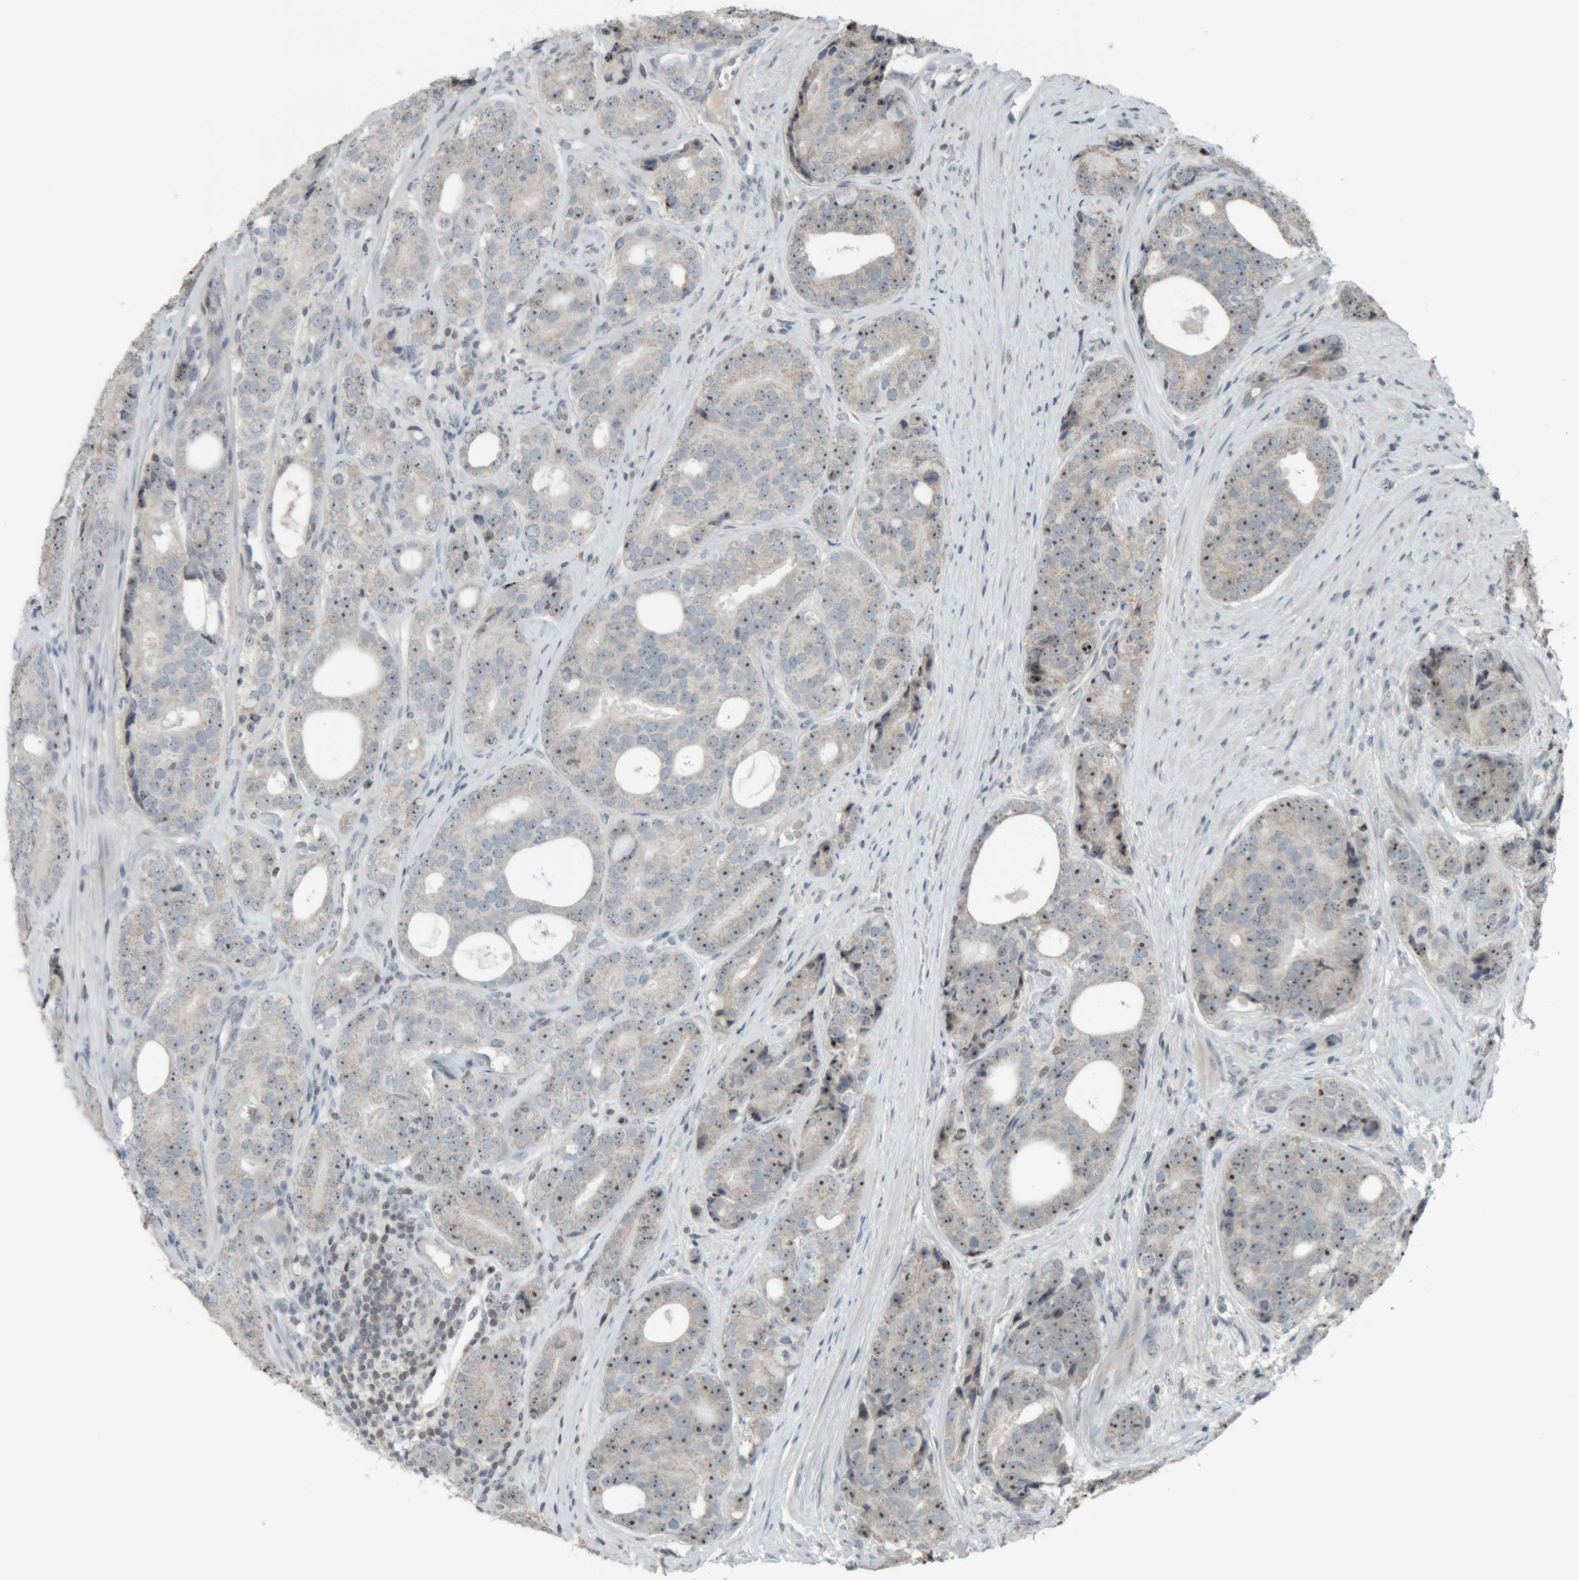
{"staining": {"intensity": "moderate", "quantity": "25%-75%", "location": "nuclear"}, "tissue": "prostate cancer", "cell_type": "Tumor cells", "image_type": "cancer", "snomed": [{"axis": "morphology", "description": "Adenocarcinoma, High grade"}, {"axis": "topography", "description": "Prostate"}], "caption": "Protein staining demonstrates moderate nuclear expression in approximately 25%-75% of tumor cells in high-grade adenocarcinoma (prostate). The staining is performed using DAB brown chromogen to label protein expression. The nuclei are counter-stained blue using hematoxylin.", "gene": "RPF1", "patient": {"sex": "male", "age": 56}}